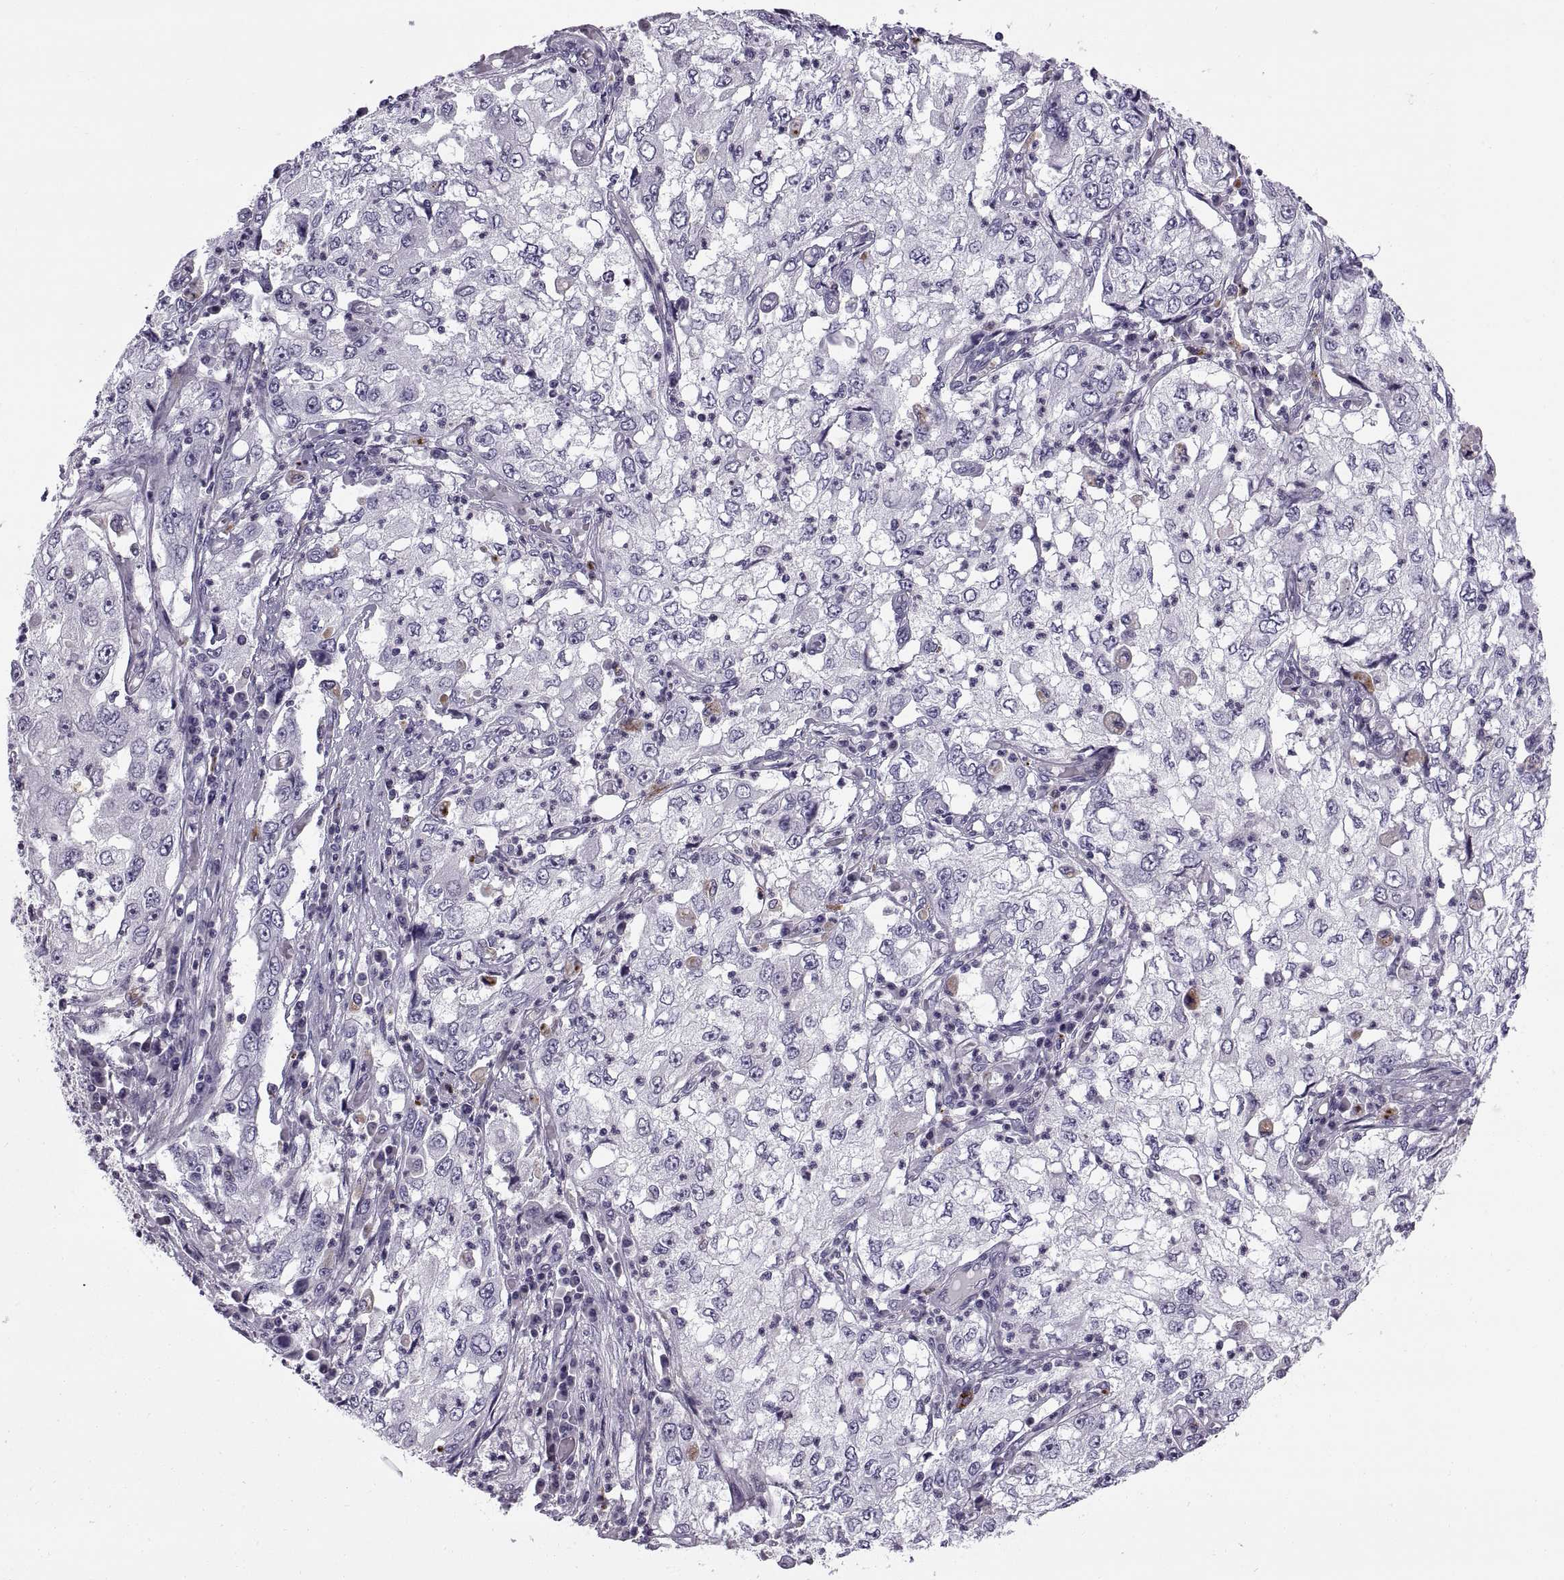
{"staining": {"intensity": "negative", "quantity": "none", "location": "none"}, "tissue": "cervical cancer", "cell_type": "Tumor cells", "image_type": "cancer", "snomed": [{"axis": "morphology", "description": "Squamous cell carcinoma, NOS"}, {"axis": "topography", "description": "Cervix"}], "caption": "An immunohistochemistry image of cervical cancer is shown. There is no staining in tumor cells of cervical cancer.", "gene": "CALCR", "patient": {"sex": "female", "age": 36}}